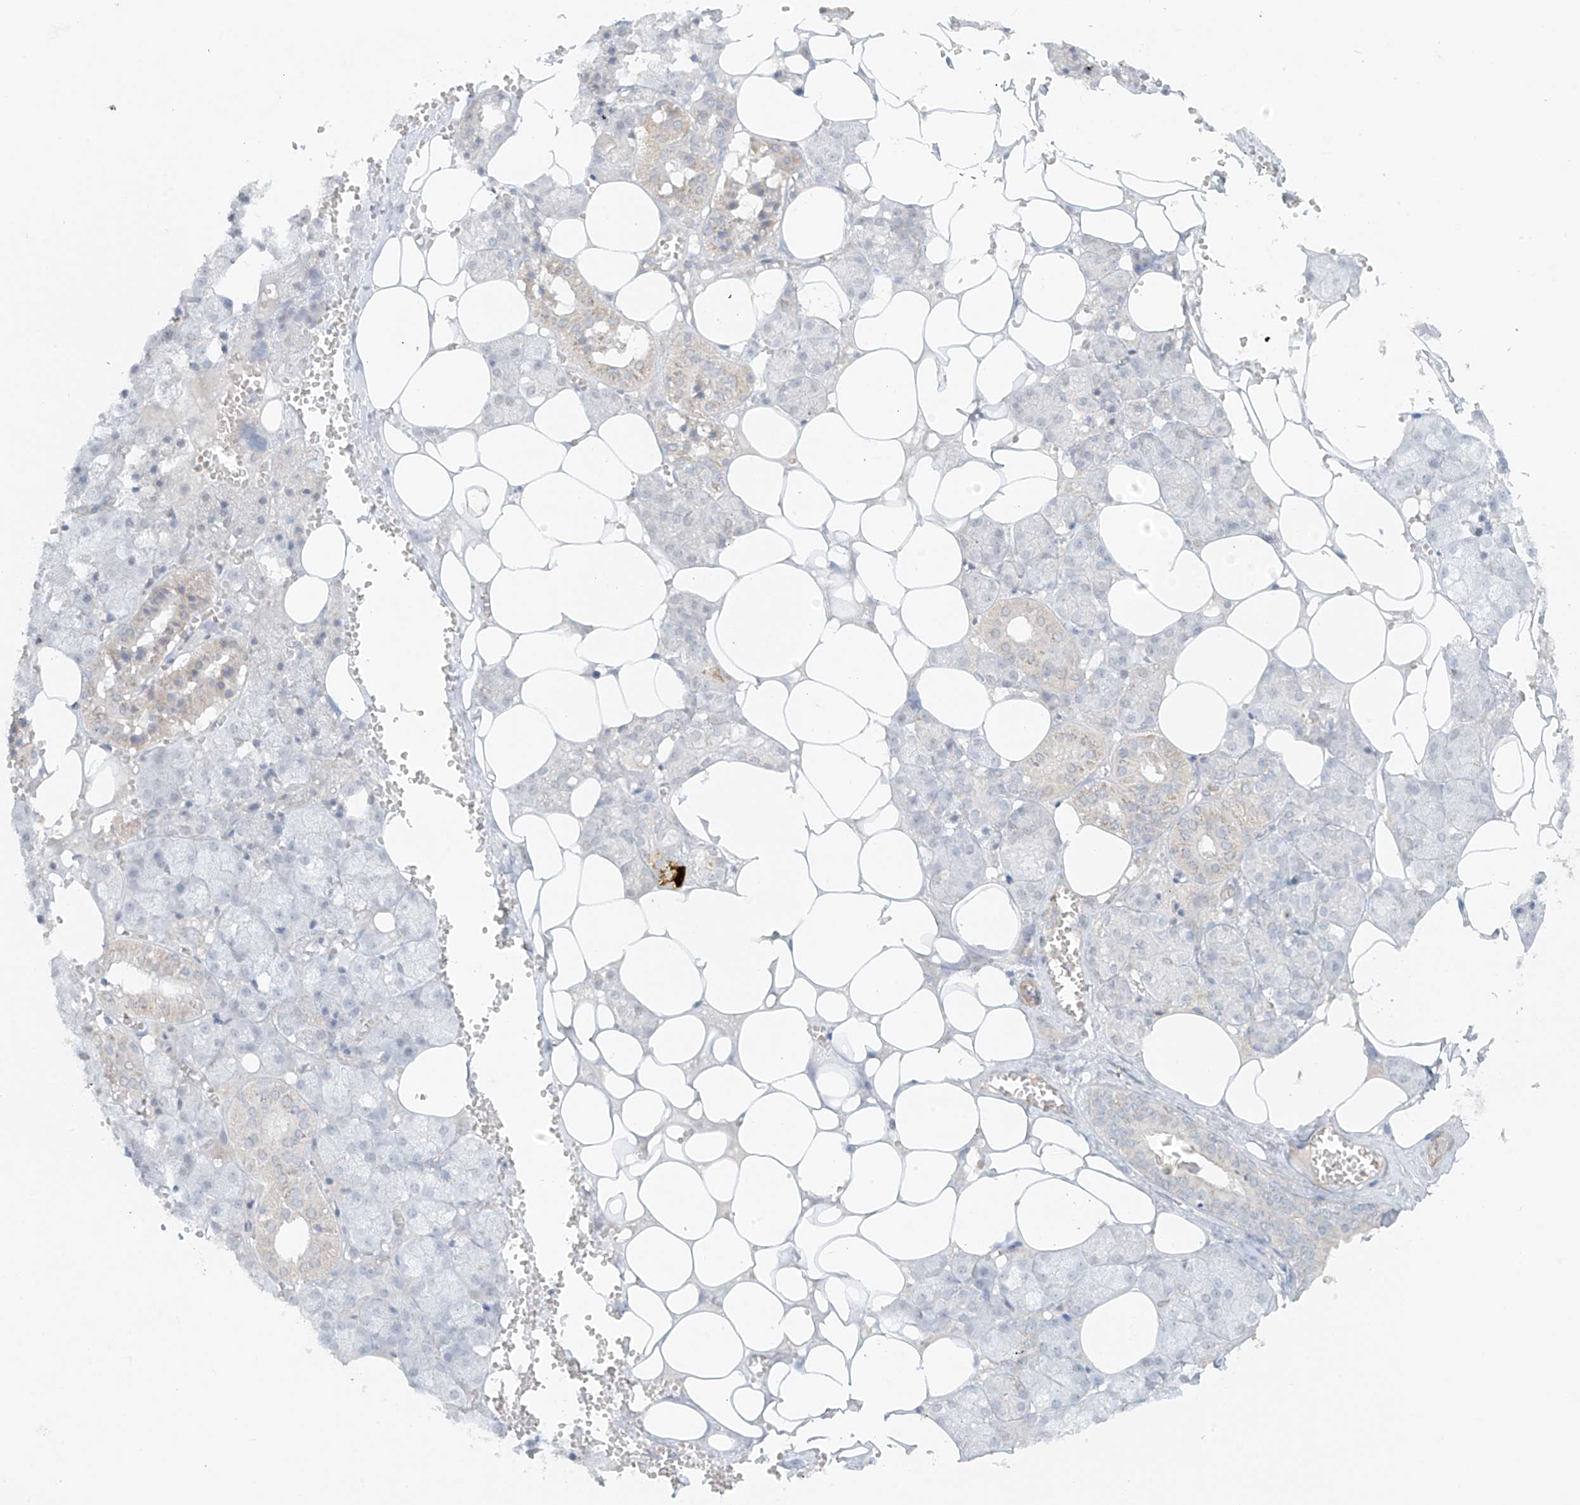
{"staining": {"intensity": "weak", "quantity": "<25%", "location": "cytoplasmic/membranous"}, "tissue": "salivary gland", "cell_type": "Glandular cells", "image_type": "normal", "snomed": [{"axis": "morphology", "description": "Normal tissue, NOS"}, {"axis": "topography", "description": "Salivary gland"}], "caption": "The image displays no staining of glandular cells in unremarkable salivary gland. Nuclei are stained in blue.", "gene": "ABCD1", "patient": {"sex": "male", "age": 62}}